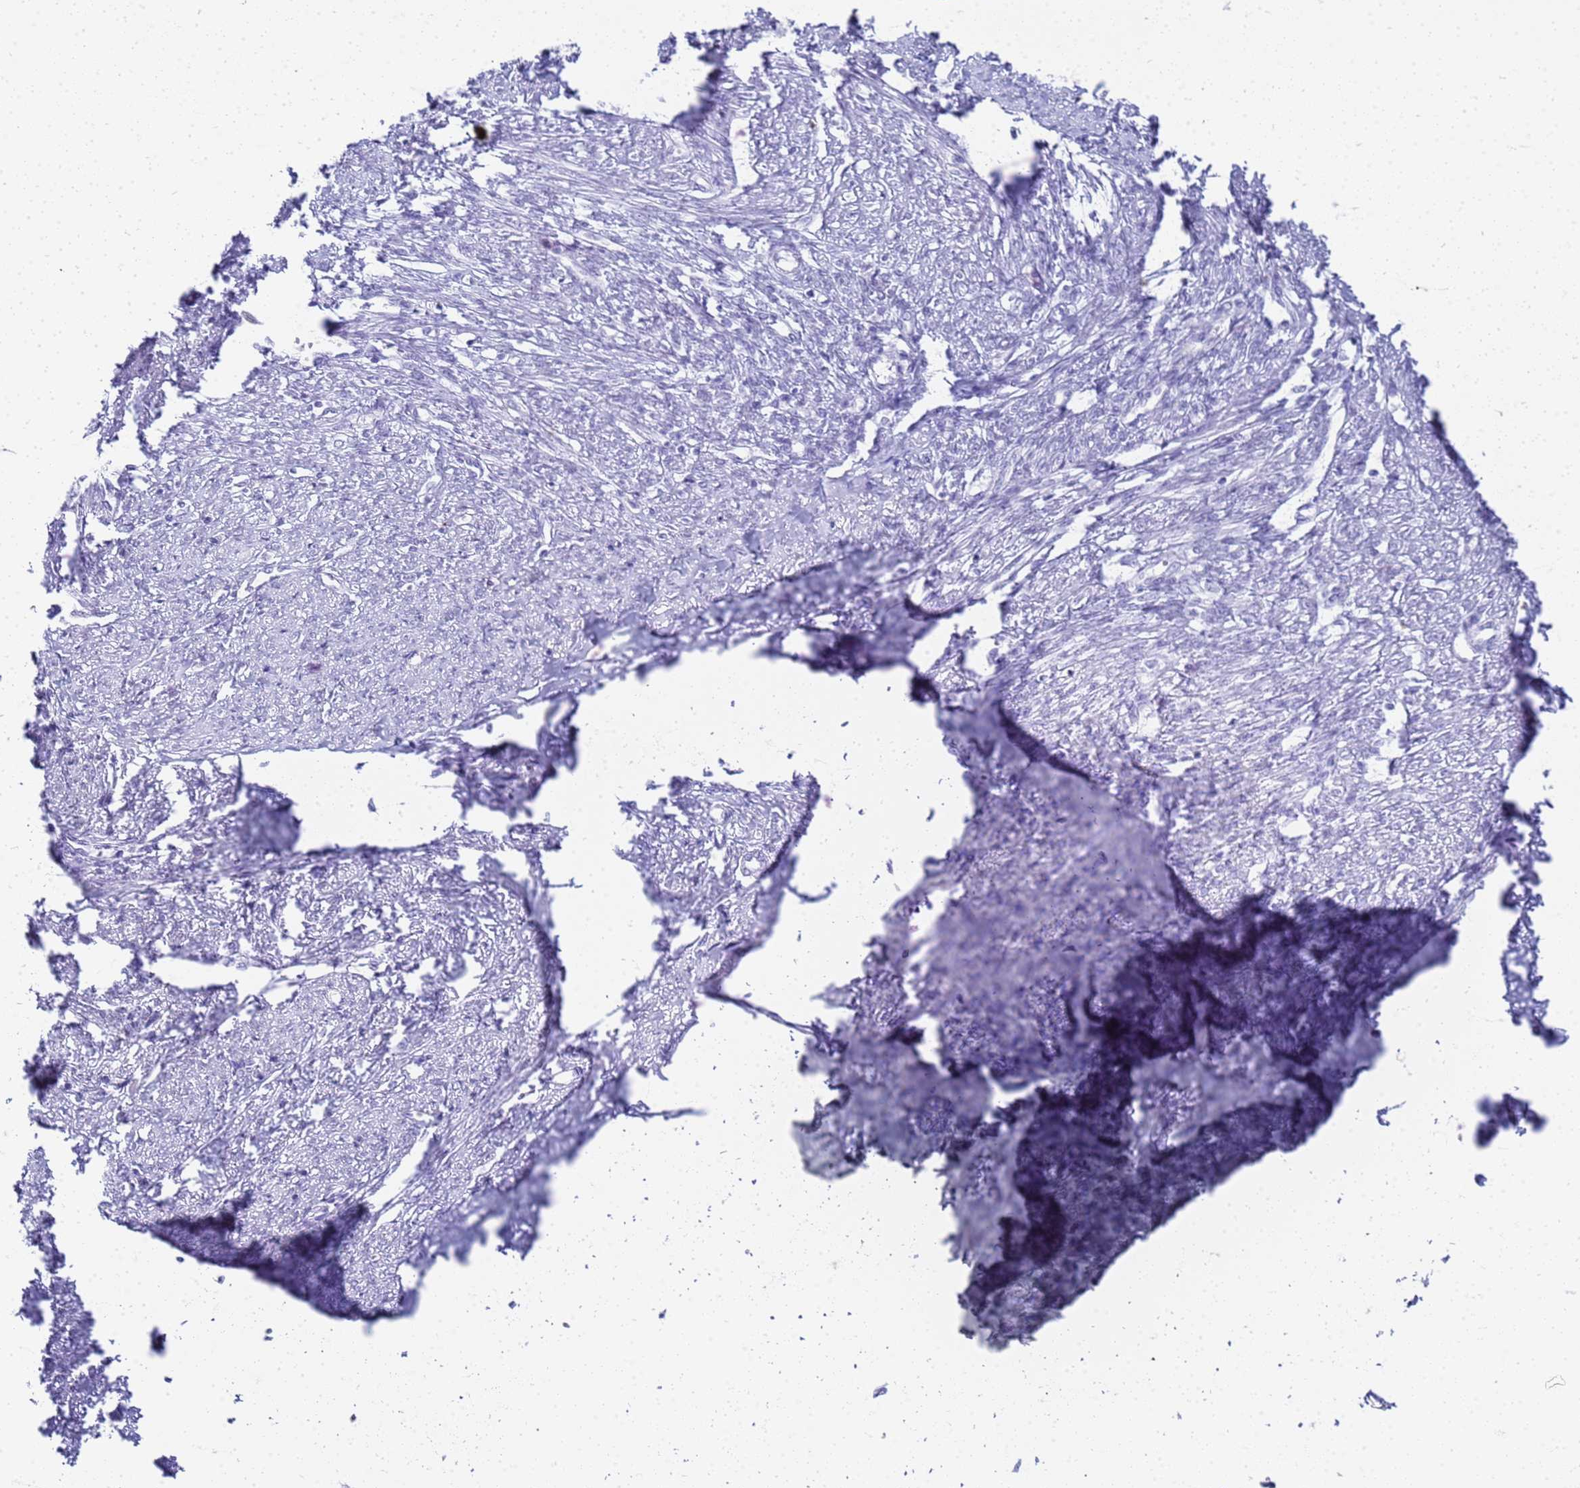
{"staining": {"intensity": "negative", "quantity": "none", "location": "none"}, "tissue": "smooth muscle", "cell_type": "Smooth muscle cells", "image_type": "normal", "snomed": [{"axis": "morphology", "description": "Normal tissue, NOS"}, {"axis": "topography", "description": "Smooth muscle"}, {"axis": "topography", "description": "Uterus"}], "caption": "Smooth muscle stained for a protein using IHC exhibits no positivity smooth muscle cells.", "gene": "SLC7A9", "patient": {"sex": "female", "age": 59}}